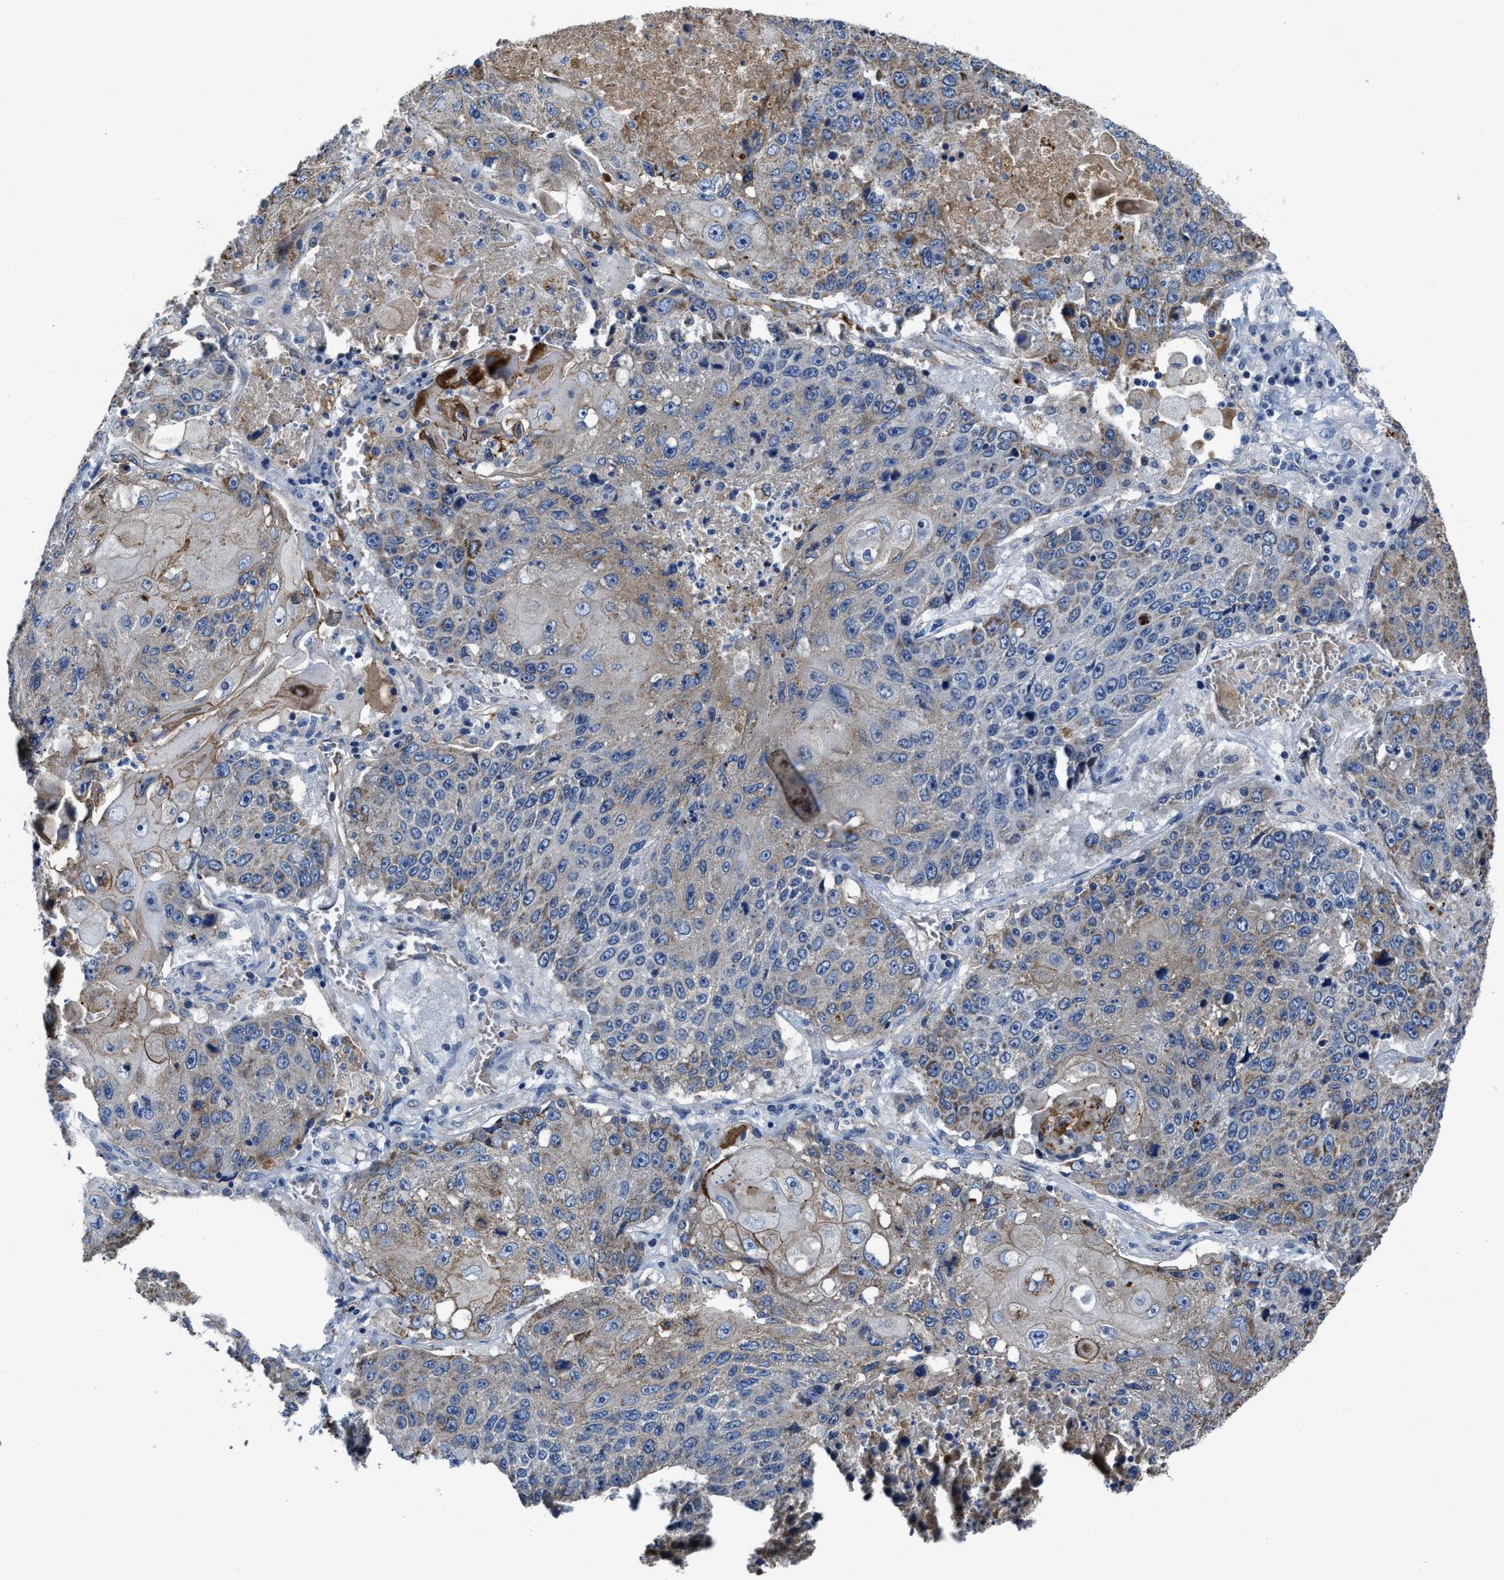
{"staining": {"intensity": "weak", "quantity": "<25%", "location": "cytoplasmic/membranous"}, "tissue": "lung cancer", "cell_type": "Tumor cells", "image_type": "cancer", "snomed": [{"axis": "morphology", "description": "Squamous cell carcinoma, NOS"}, {"axis": "topography", "description": "Lung"}], "caption": "IHC histopathology image of squamous cell carcinoma (lung) stained for a protein (brown), which exhibits no positivity in tumor cells.", "gene": "GHITM", "patient": {"sex": "male", "age": 61}}